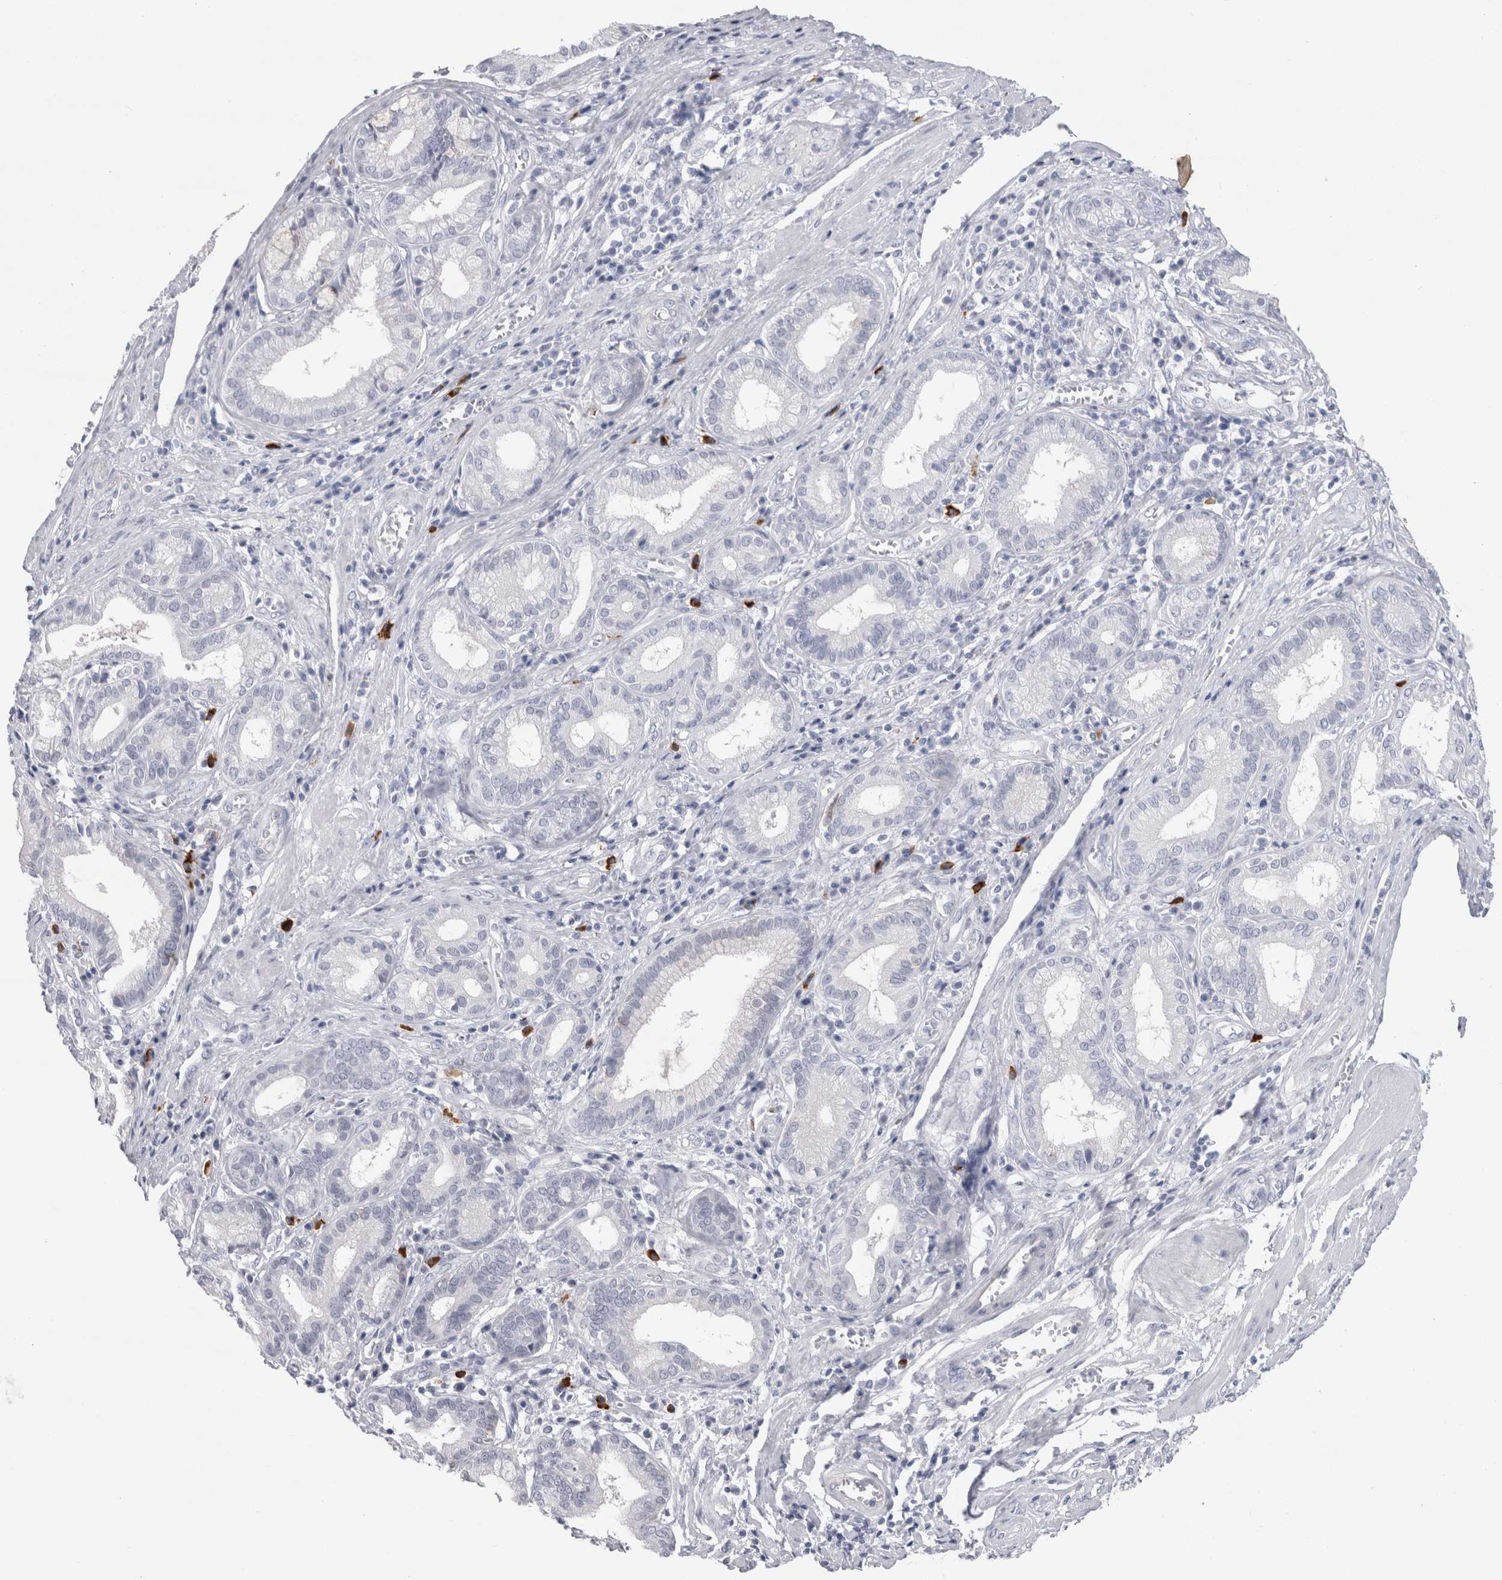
{"staining": {"intensity": "negative", "quantity": "none", "location": "none"}, "tissue": "pancreatic cancer", "cell_type": "Tumor cells", "image_type": "cancer", "snomed": [{"axis": "morphology", "description": "Adenocarcinoma, NOS"}, {"axis": "topography", "description": "Pancreas"}], "caption": "The micrograph exhibits no significant staining in tumor cells of pancreatic adenocarcinoma.", "gene": "CDH17", "patient": {"sex": "female", "age": 75}}